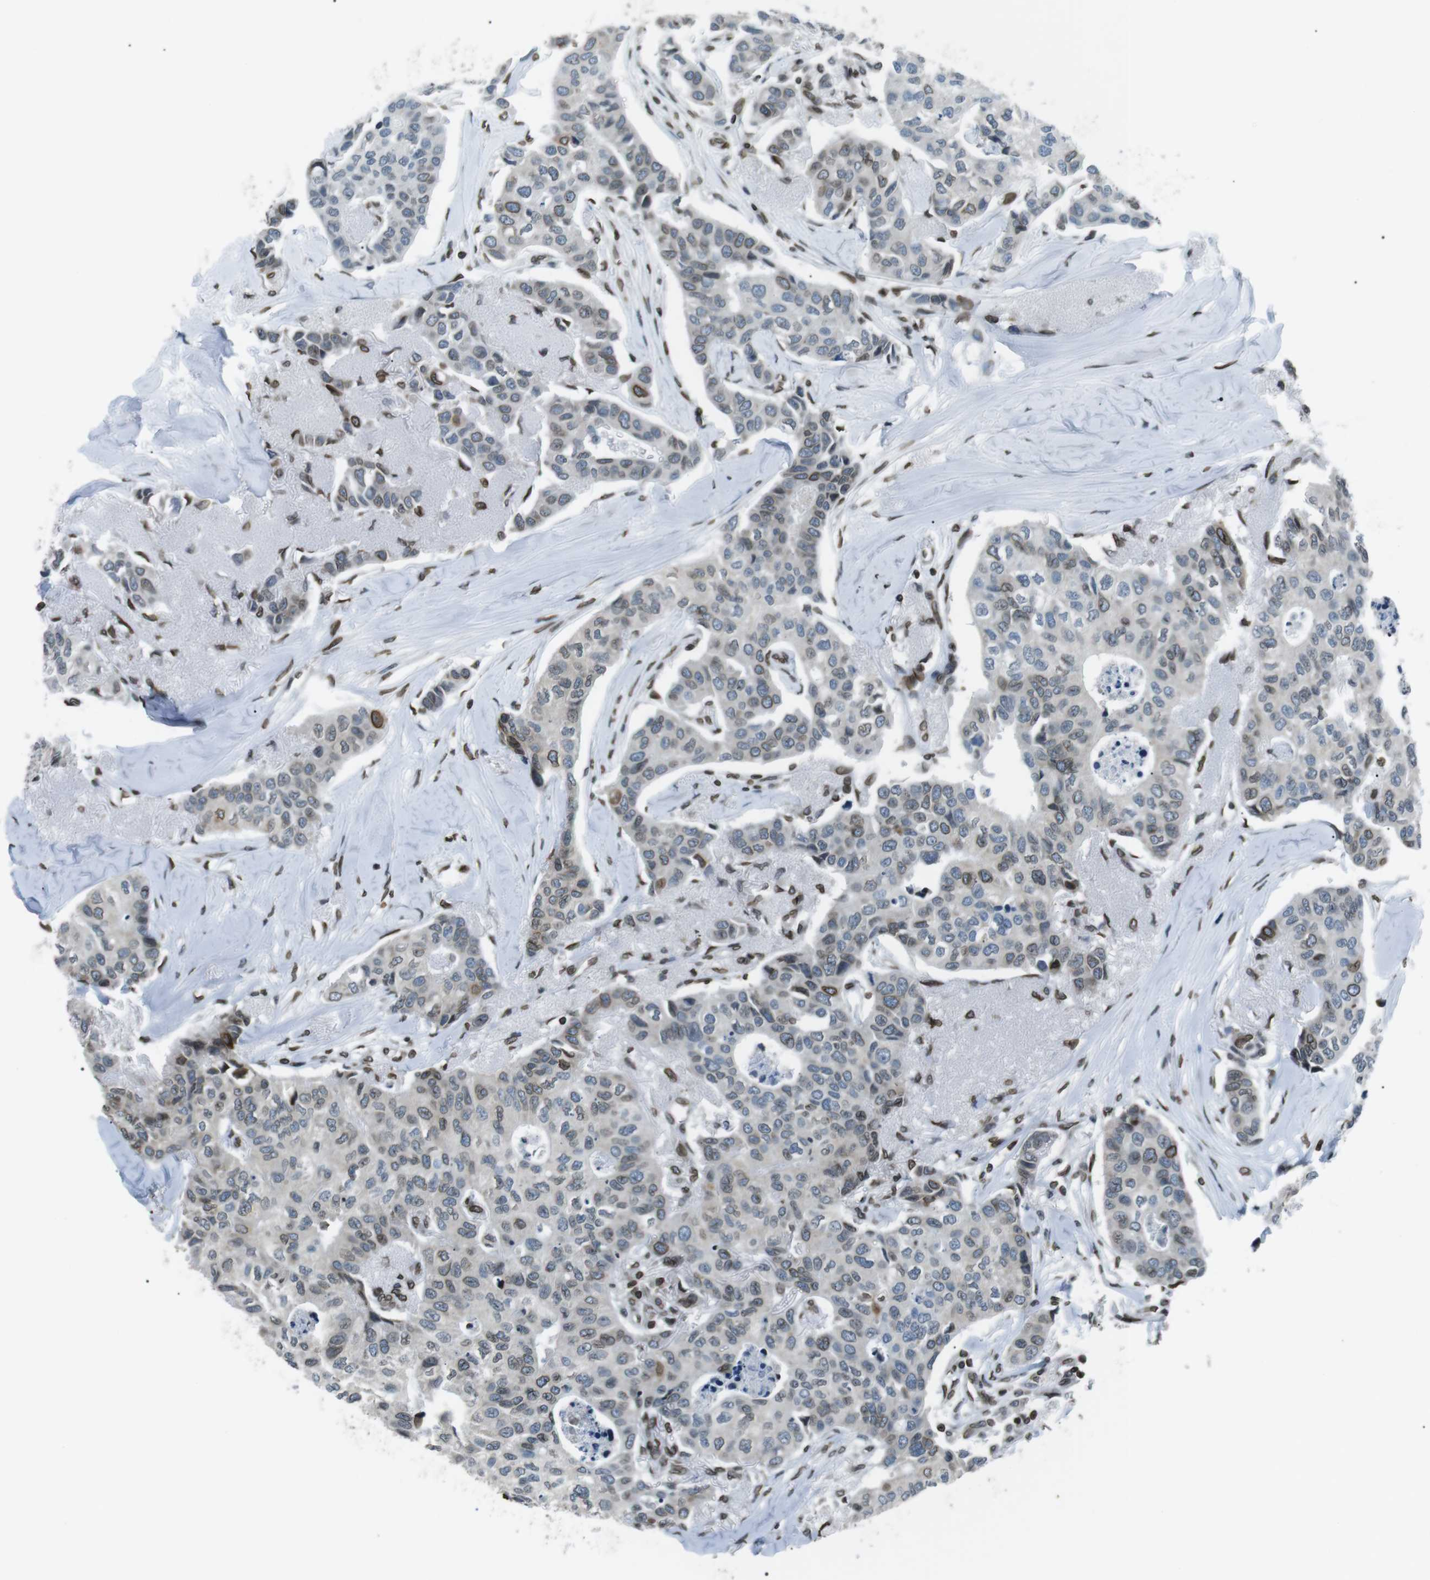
{"staining": {"intensity": "weak", "quantity": "25%-75%", "location": "cytoplasmic/membranous,nuclear"}, "tissue": "breast cancer", "cell_type": "Tumor cells", "image_type": "cancer", "snomed": [{"axis": "morphology", "description": "Duct carcinoma"}, {"axis": "topography", "description": "Breast"}], "caption": "Protein expression analysis of breast invasive ductal carcinoma displays weak cytoplasmic/membranous and nuclear positivity in approximately 25%-75% of tumor cells.", "gene": "TMX4", "patient": {"sex": "female", "age": 80}}